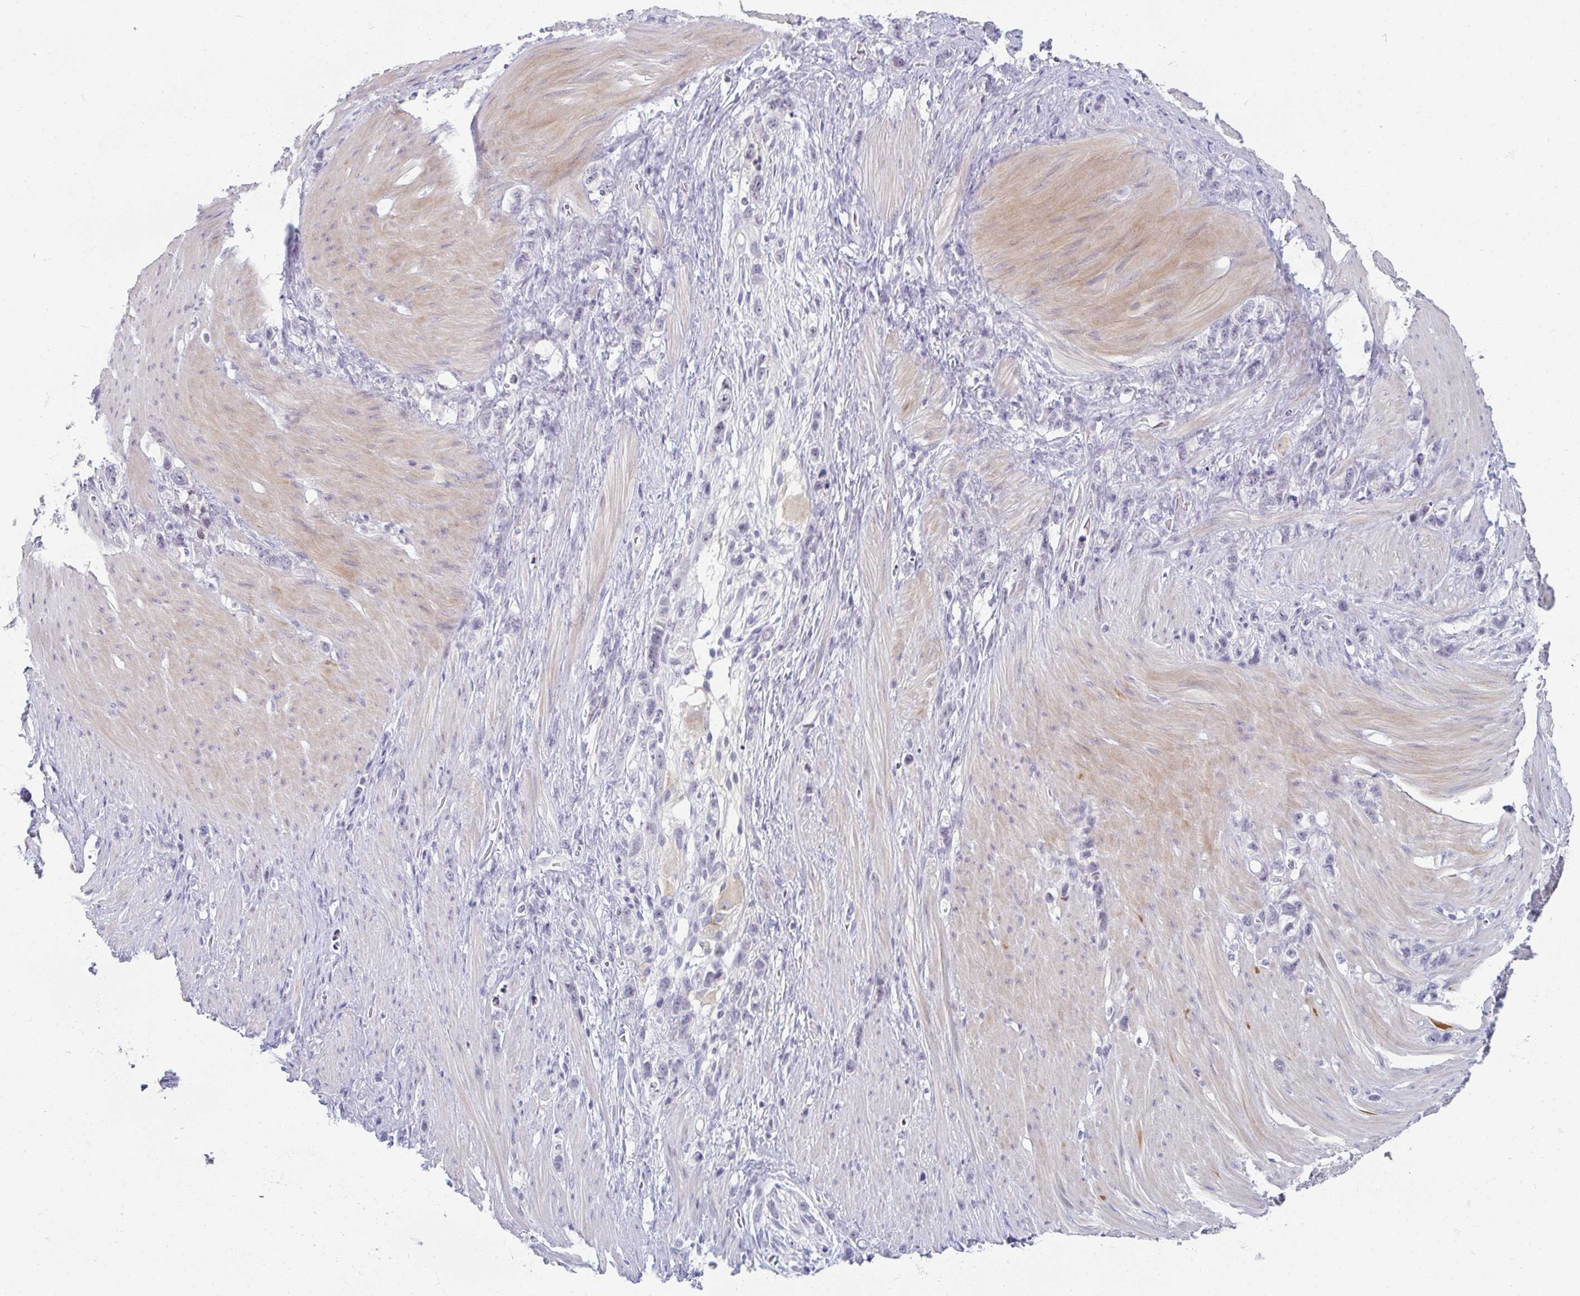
{"staining": {"intensity": "negative", "quantity": "none", "location": "none"}, "tissue": "stomach cancer", "cell_type": "Tumor cells", "image_type": "cancer", "snomed": [{"axis": "morphology", "description": "Adenocarcinoma, NOS"}, {"axis": "topography", "description": "Stomach"}], "caption": "The IHC histopathology image has no significant positivity in tumor cells of stomach cancer (adenocarcinoma) tissue.", "gene": "PPFIA4", "patient": {"sex": "female", "age": 65}}